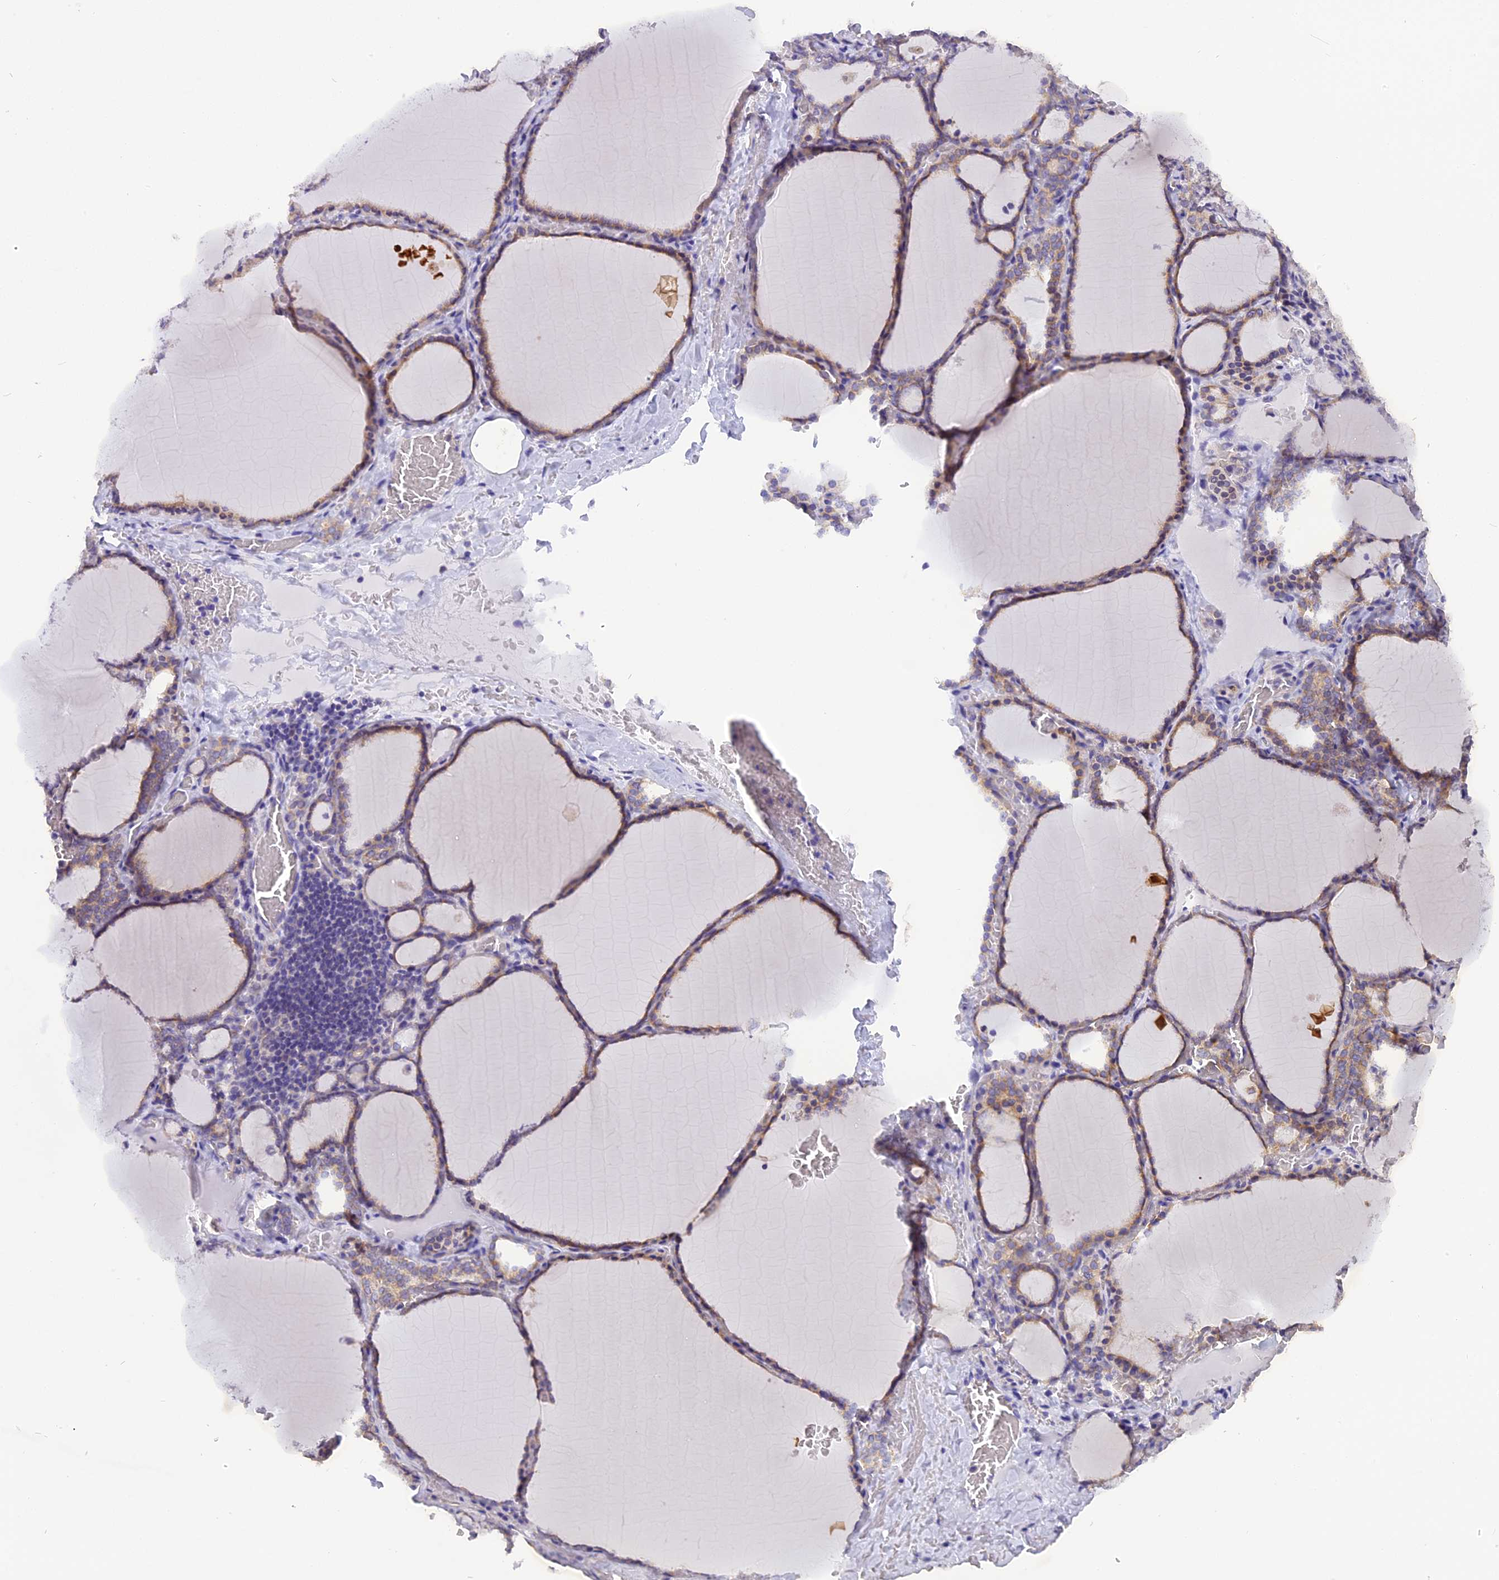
{"staining": {"intensity": "moderate", "quantity": "25%-75%", "location": "cytoplasmic/membranous"}, "tissue": "thyroid gland", "cell_type": "Glandular cells", "image_type": "normal", "snomed": [{"axis": "morphology", "description": "Normal tissue, NOS"}, {"axis": "topography", "description": "Thyroid gland"}], "caption": "High-magnification brightfield microscopy of benign thyroid gland stained with DAB (3,3'-diaminobenzidine) (brown) and counterstained with hematoxylin (blue). glandular cells exhibit moderate cytoplasmic/membranous staining is identified in approximately25%-75% of cells.", "gene": "TRIM3", "patient": {"sex": "female", "age": 39}}